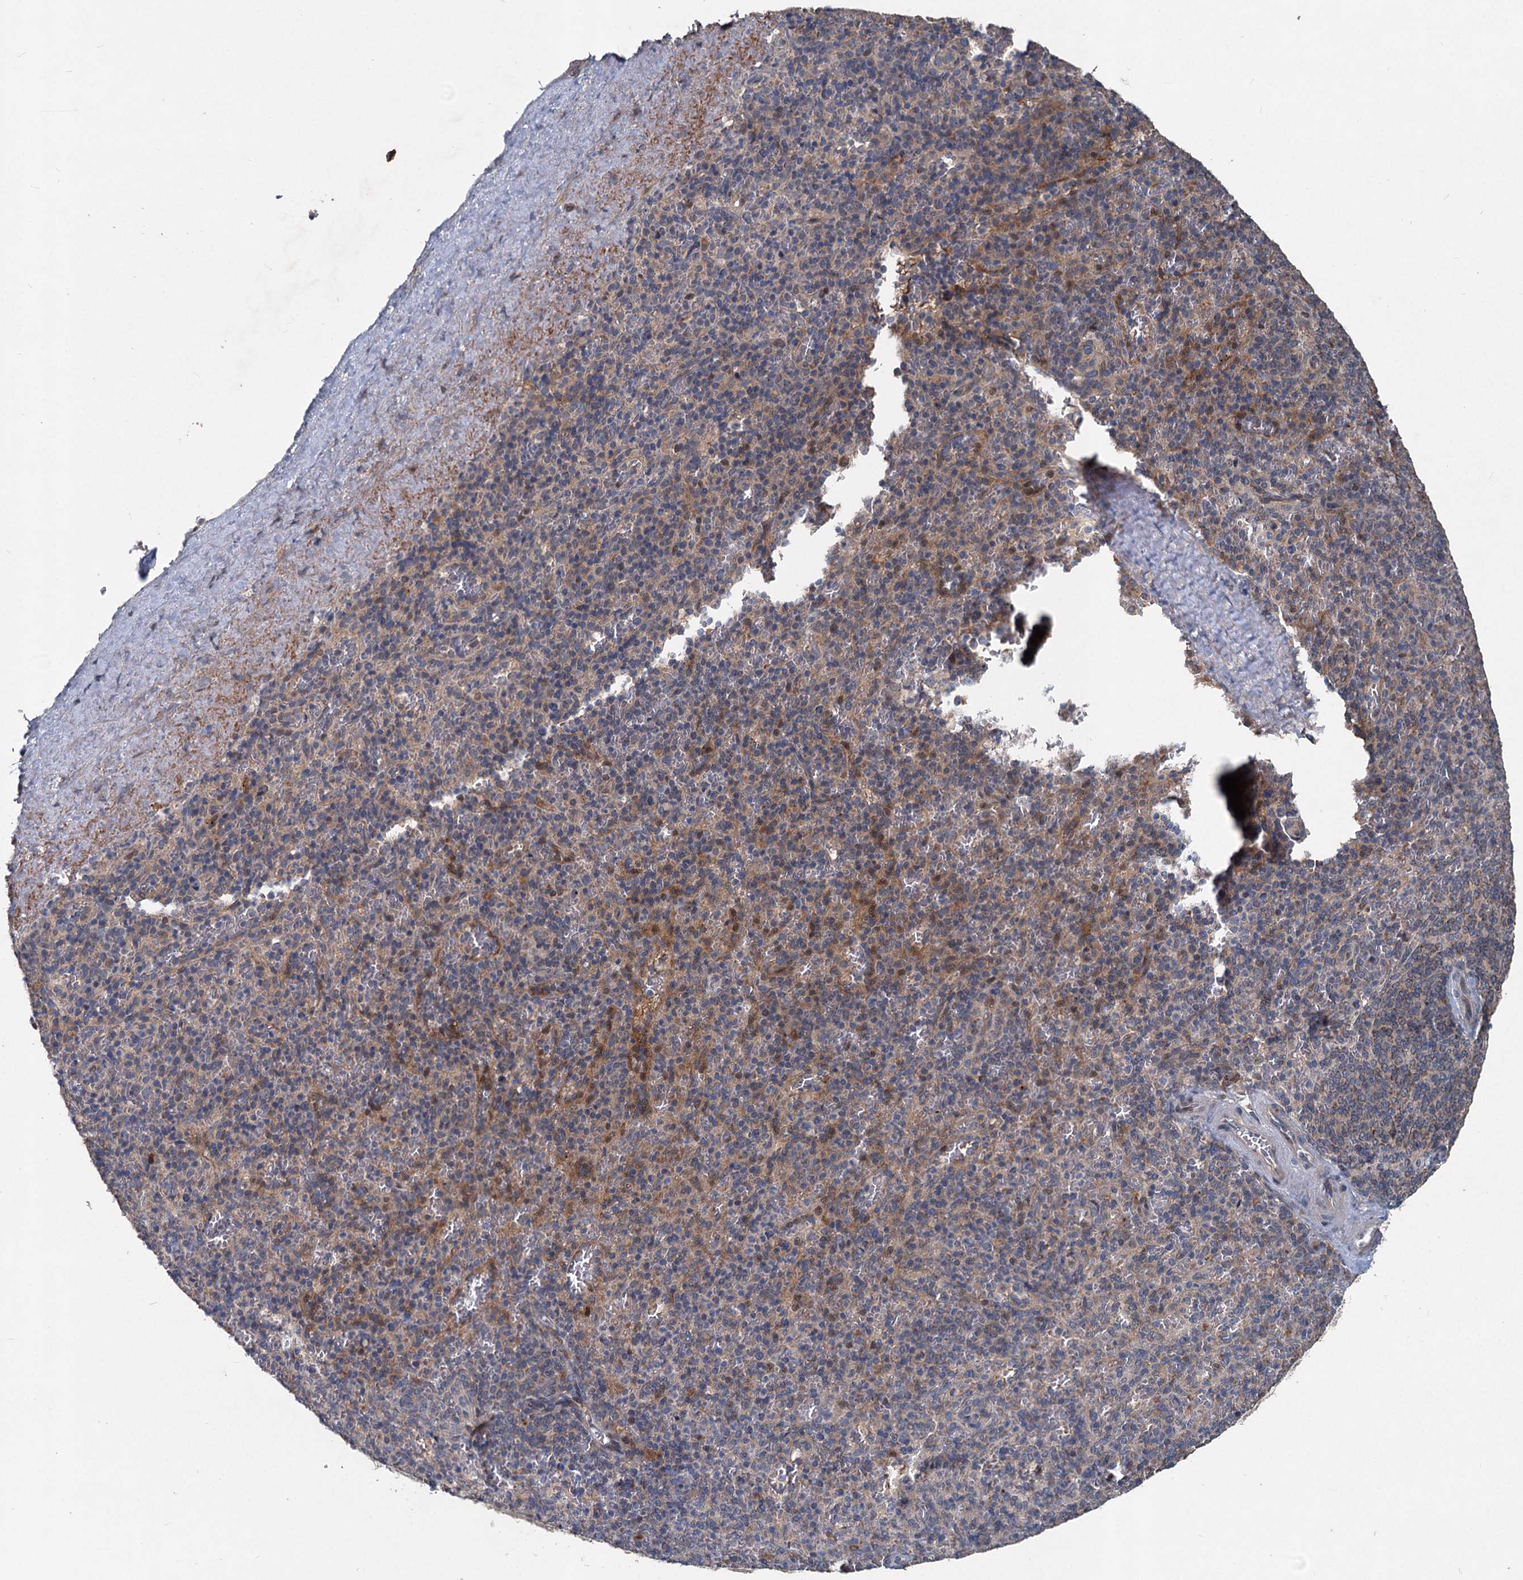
{"staining": {"intensity": "weak", "quantity": "<25%", "location": "cytoplasmic/membranous"}, "tissue": "spleen", "cell_type": "Cells in red pulp", "image_type": "normal", "snomed": [{"axis": "morphology", "description": "Normal tissue, NOS"}, {"axis": "topography", "description": "Spleen"}], "caption": "Immunohistochemistry (IHC) of benign human spleen demonstrates no expression in cells in red pulp. The staining is performed using DAB brown chromogen with nuclei counter-stained in using hematoxylin.", "gene": "OTUB1", "patient": {"sex": "male", "age": 82}}